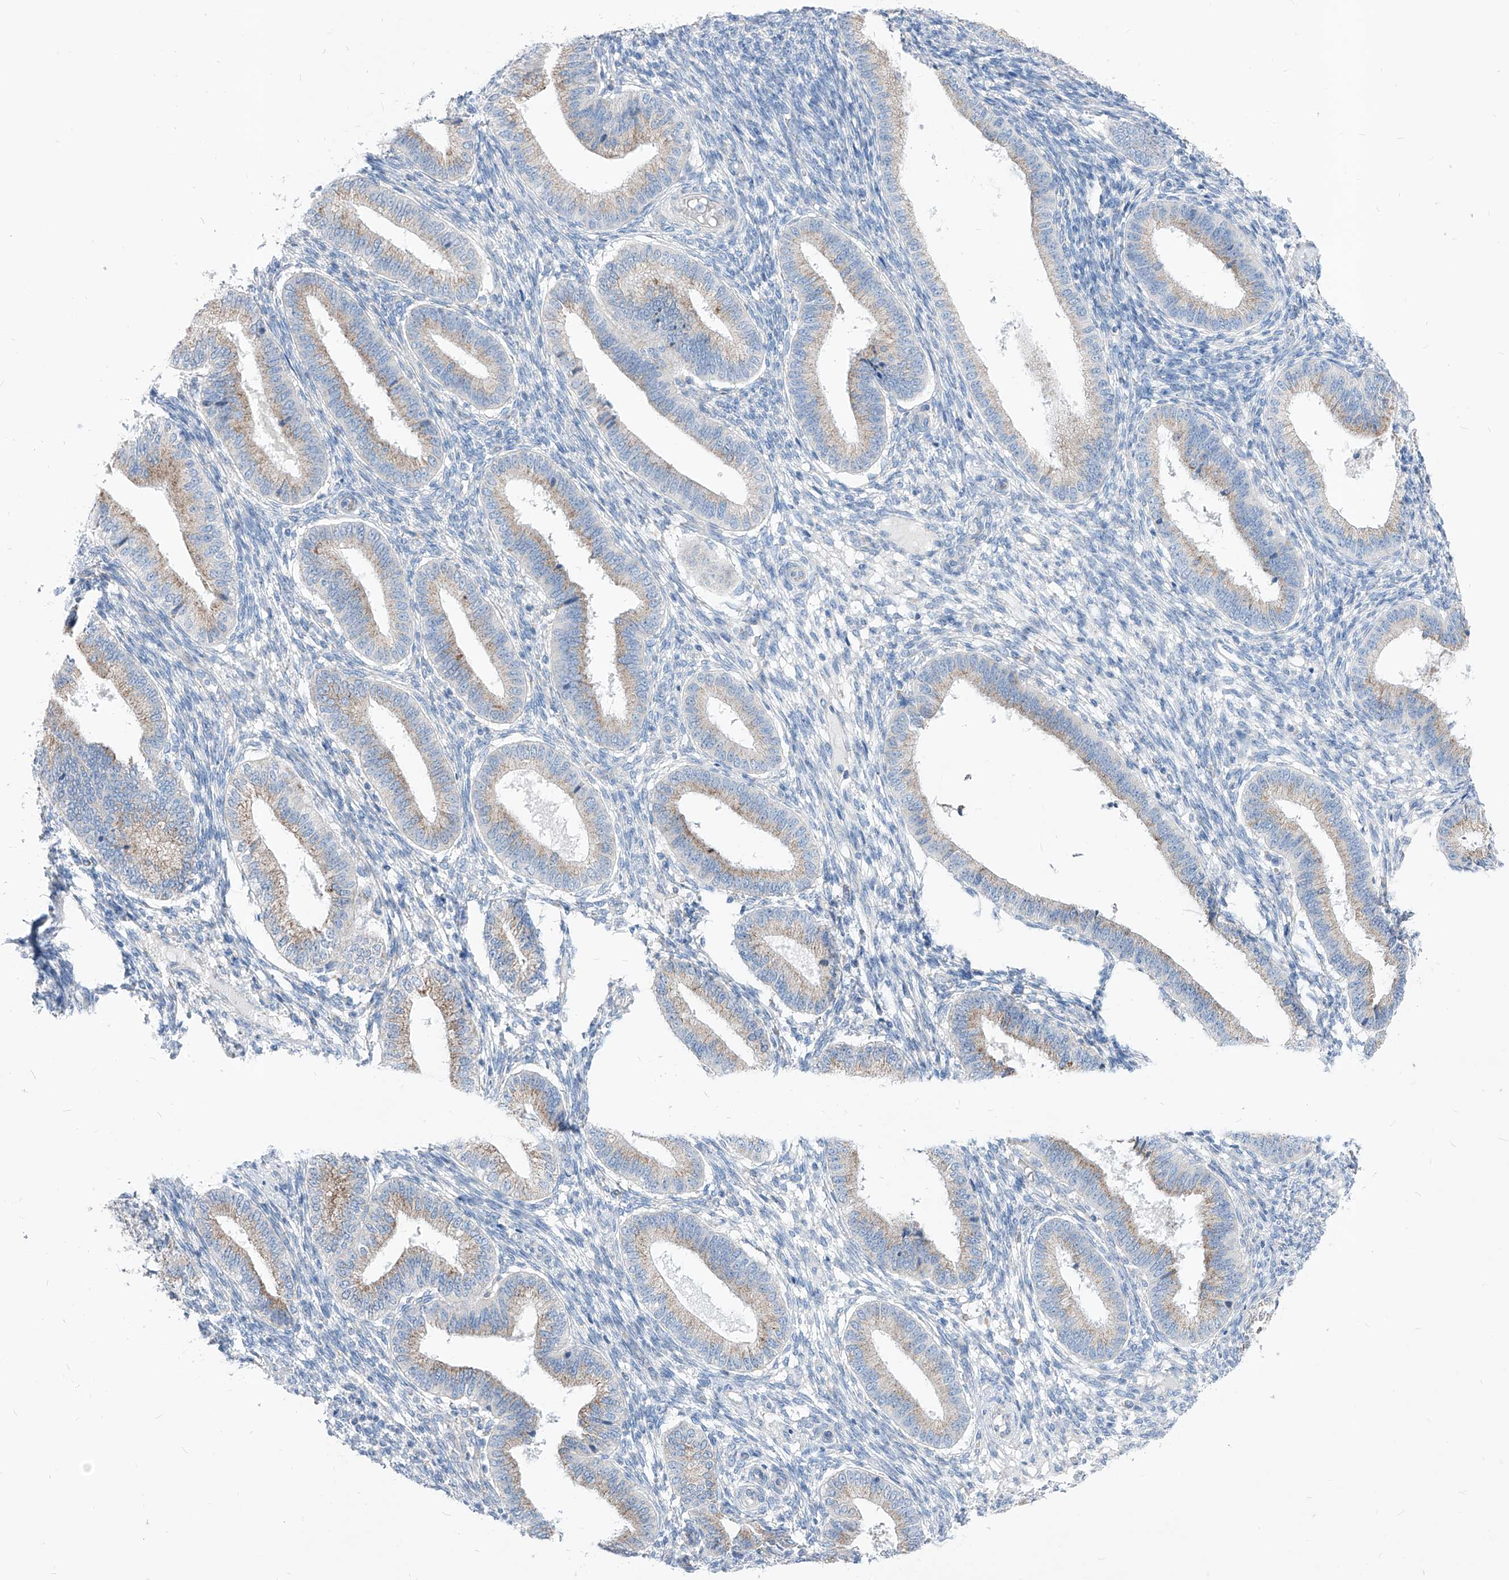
{"staining": {"intensity": "weak", "quantity": "<25%", "location": "cytoplasmic/membranous"}, "tissue": "endometrium", "cell_type": "Cells in endometrial stroma", "image_type": "normal", "snomed": [{"axis": "morphology", "description": "Normal tissue, NOS"}, {"axis": "topography", "description": "Endometrium"}], "caption": "Human endometrium stained for a protein using immunohistochemistry (IHC) reveals no staining in cells in endometrial stroma.", "gene": "AGPS", "patient": {"sex": "female", "age": 39}}